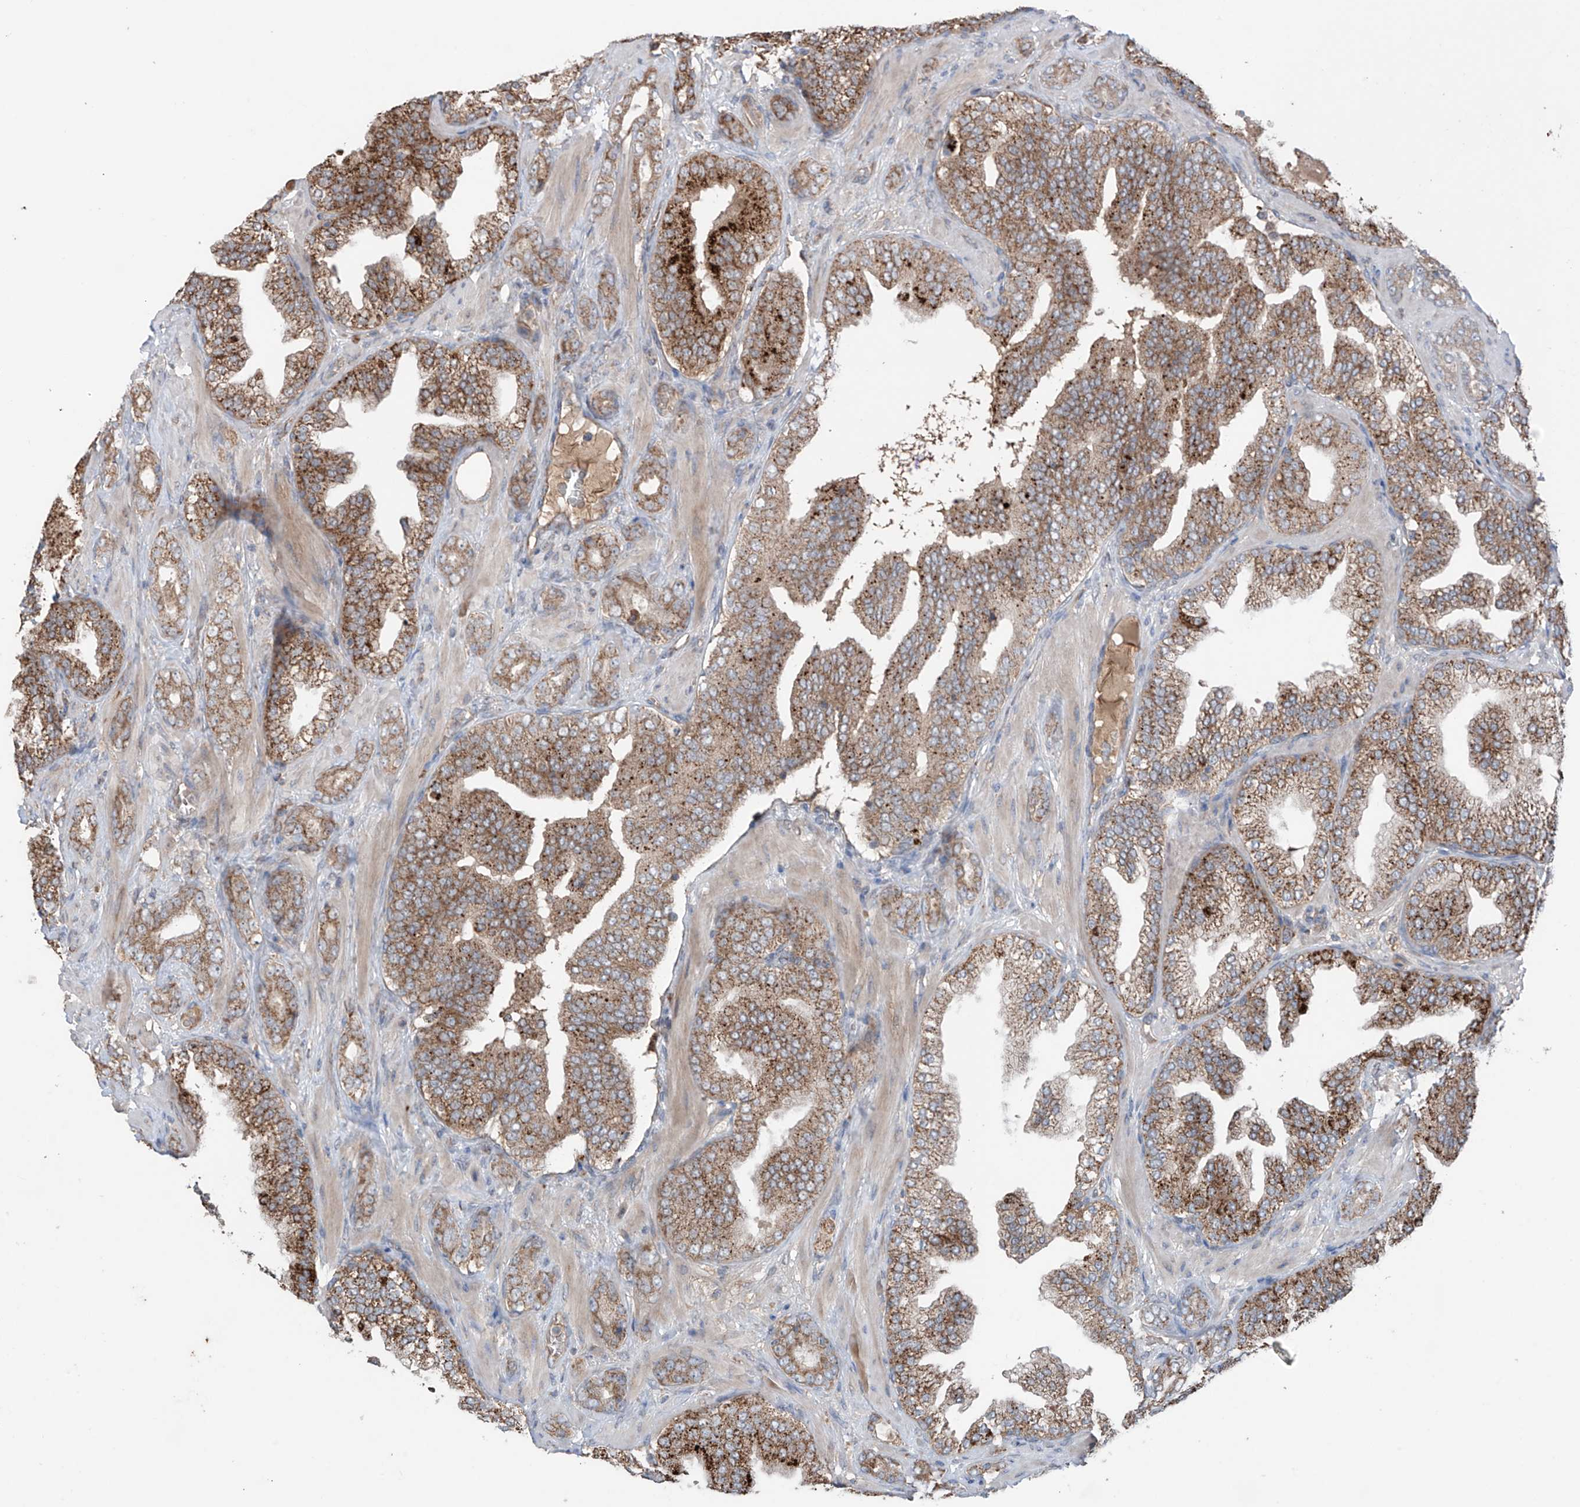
{"staining": {"intensity": "moderate", "quantity": ">75%", "location": "cytoplasmic/membranous"}, "tissue": "prostate cancer", "cell_type": "Tumor cells", "image_type": "cancer", "snomed": [{"axis": "morphology", "description": "Adenocarcinoma, High grade"}, {"axis": "topography", "description": "Prostate"}], "caption": "Protein staining displays moderate cytoplasmic/membranous positivity in approximately >75% of tumor cells in prostate high-grade adenocarcinoma.", "gene": "SAMD3", "patient": {"sex": "male", "age": 58}}